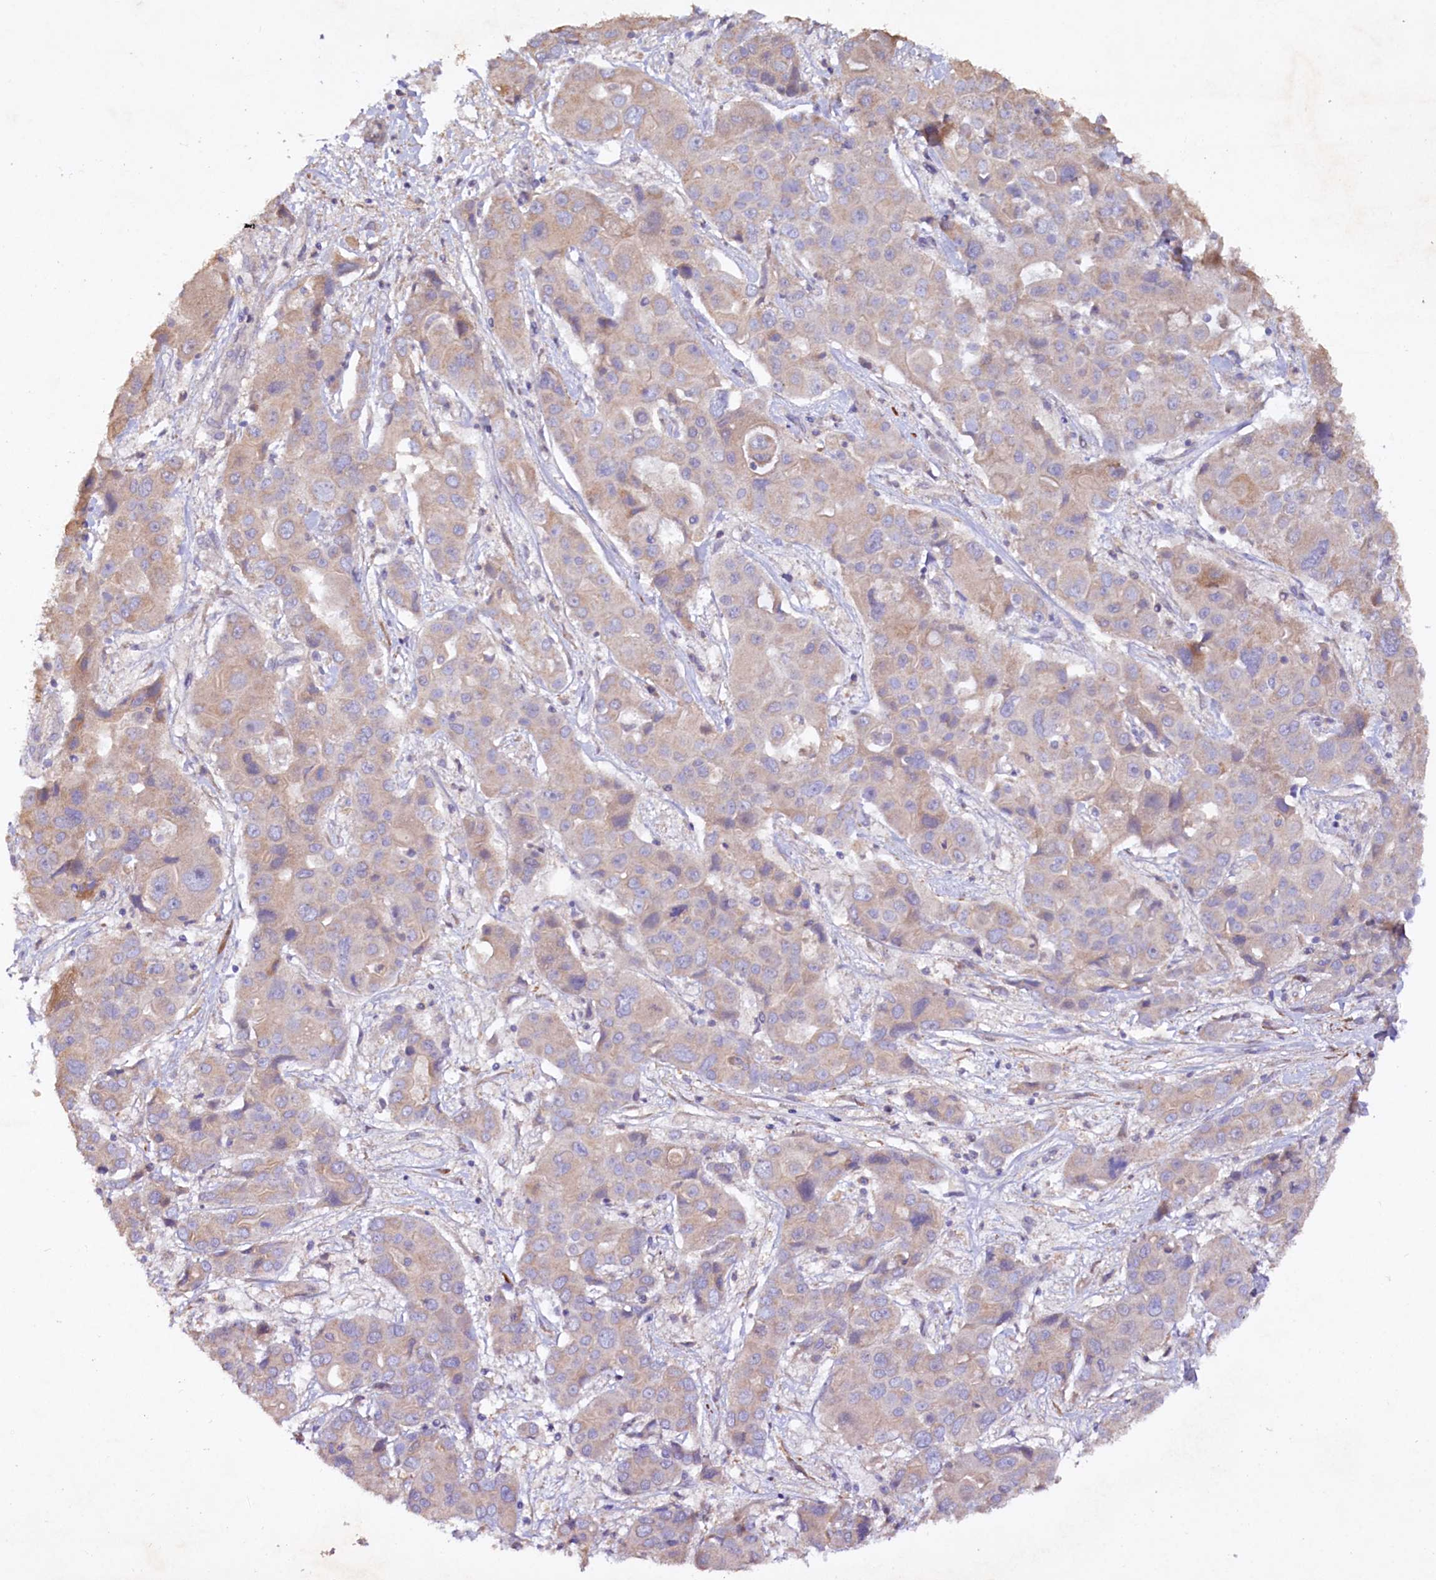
{"staining": {"intensity": "weak", "quantity": "<25%", "location": "cytoplasmic/membranous"}, "tissue": "liver cancer", "cell_type": "Tumor cells", "image_type": "cancer", "snomed": [{"axis": "morphology", "description": "Cholangiocarcinoma"}, {"axis": "topography", "description": "Liver"}], "caption": "An immunohistochemistry (IHC) image of cholangiocarcinoma (liver) is shown. There is no staining in tumor cells of cholangiocarcinoma (liver).", "gene": "ETFBKMT", "patient": {"sex": "male", "age": 67}}